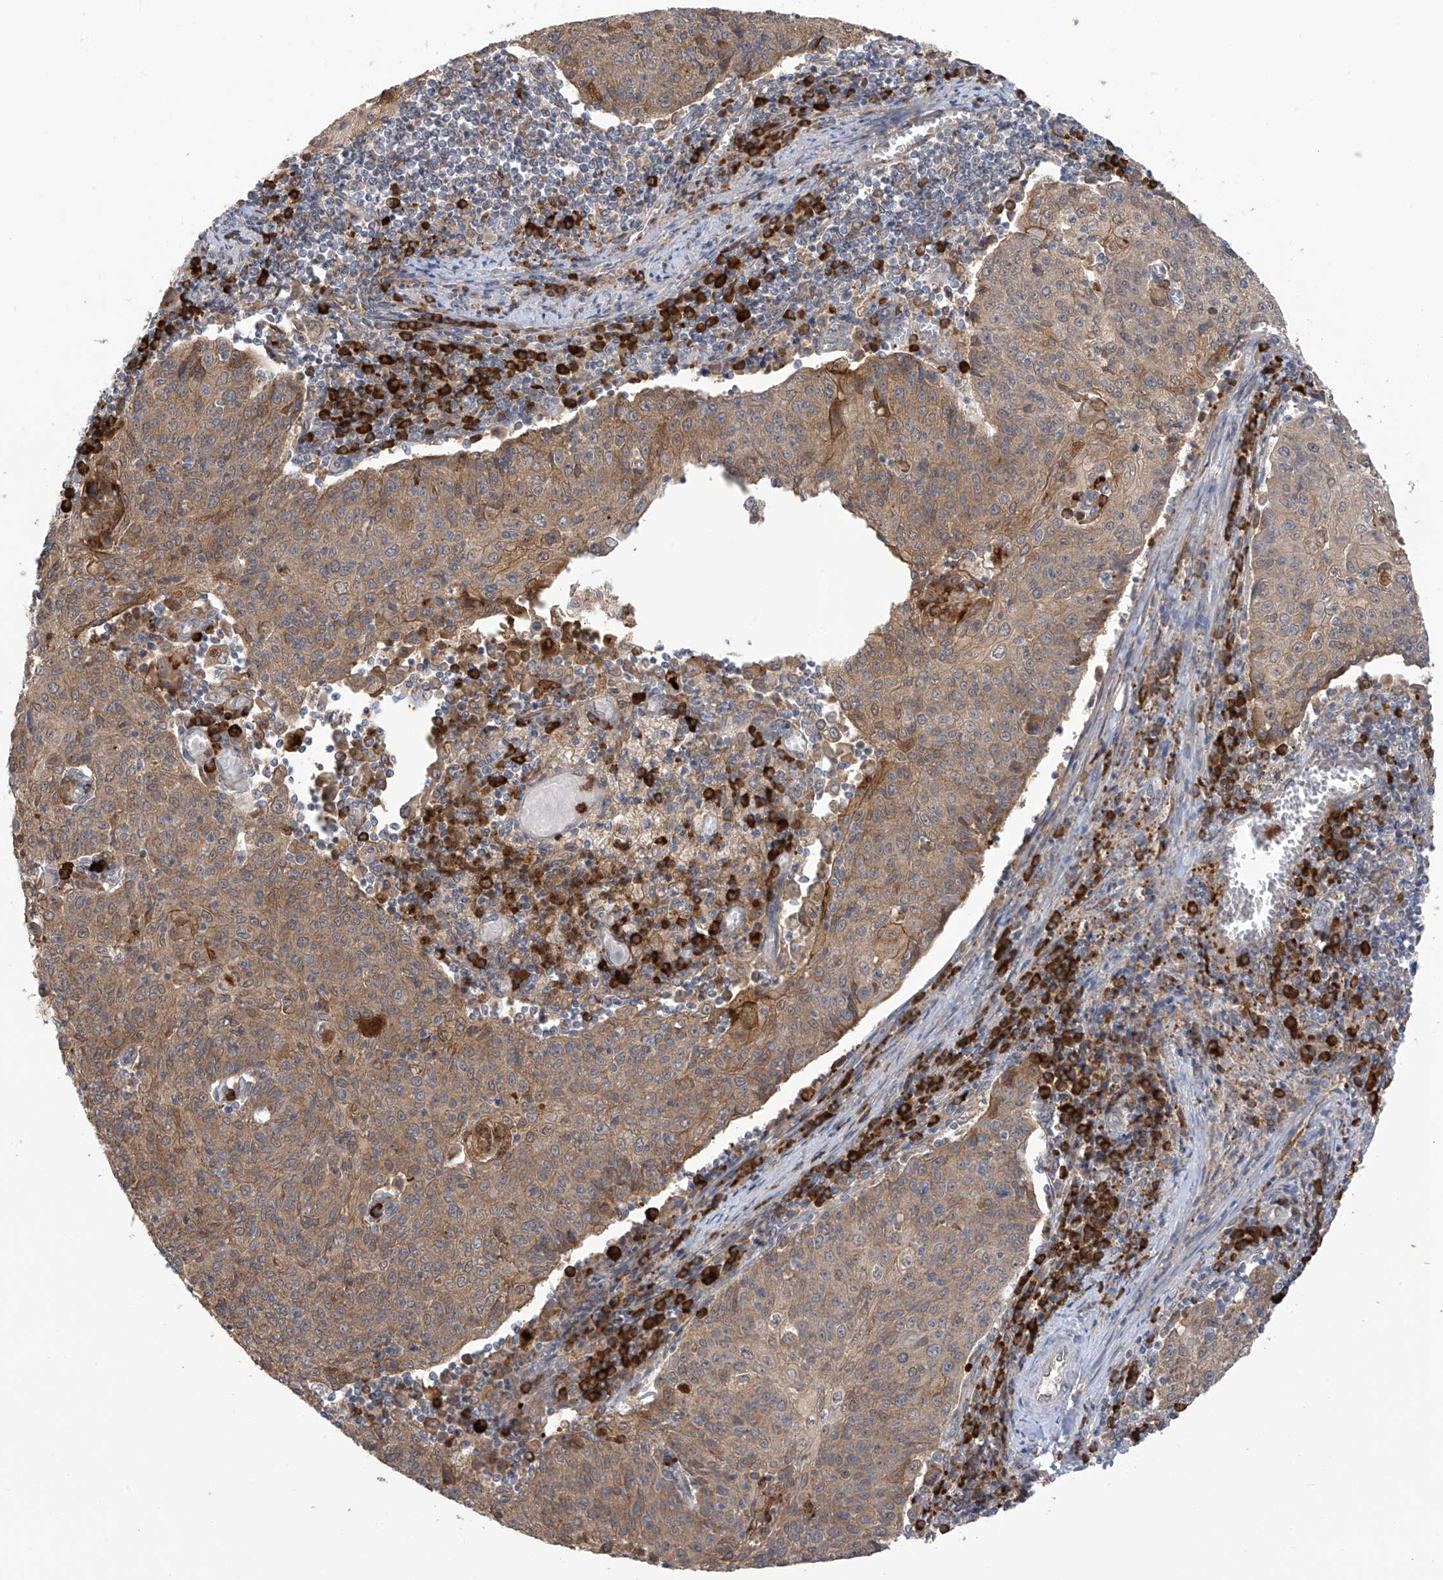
{"staining": {"intensity": "moderate", "quantity": ">75%", "location": "cytoplasmic/membranous"}, "tissue": "cervical cancer", "cell_type": "Tumor cells", "image_type": "cancer", "snomed": [{"axis": "morphology", "description": "Squamous cell carcinoma, NOS"}, {"axis": "topography", "description": "Cervix"}], "caption": "Protein analysis of squamous cell carcinoma (cervical) tissue displays moderate cytoplasmic/membranous positivity in about >75% of tumor cells.", "gene": "KIAA1522", "patient": {"sex": "female", "age": 48}}